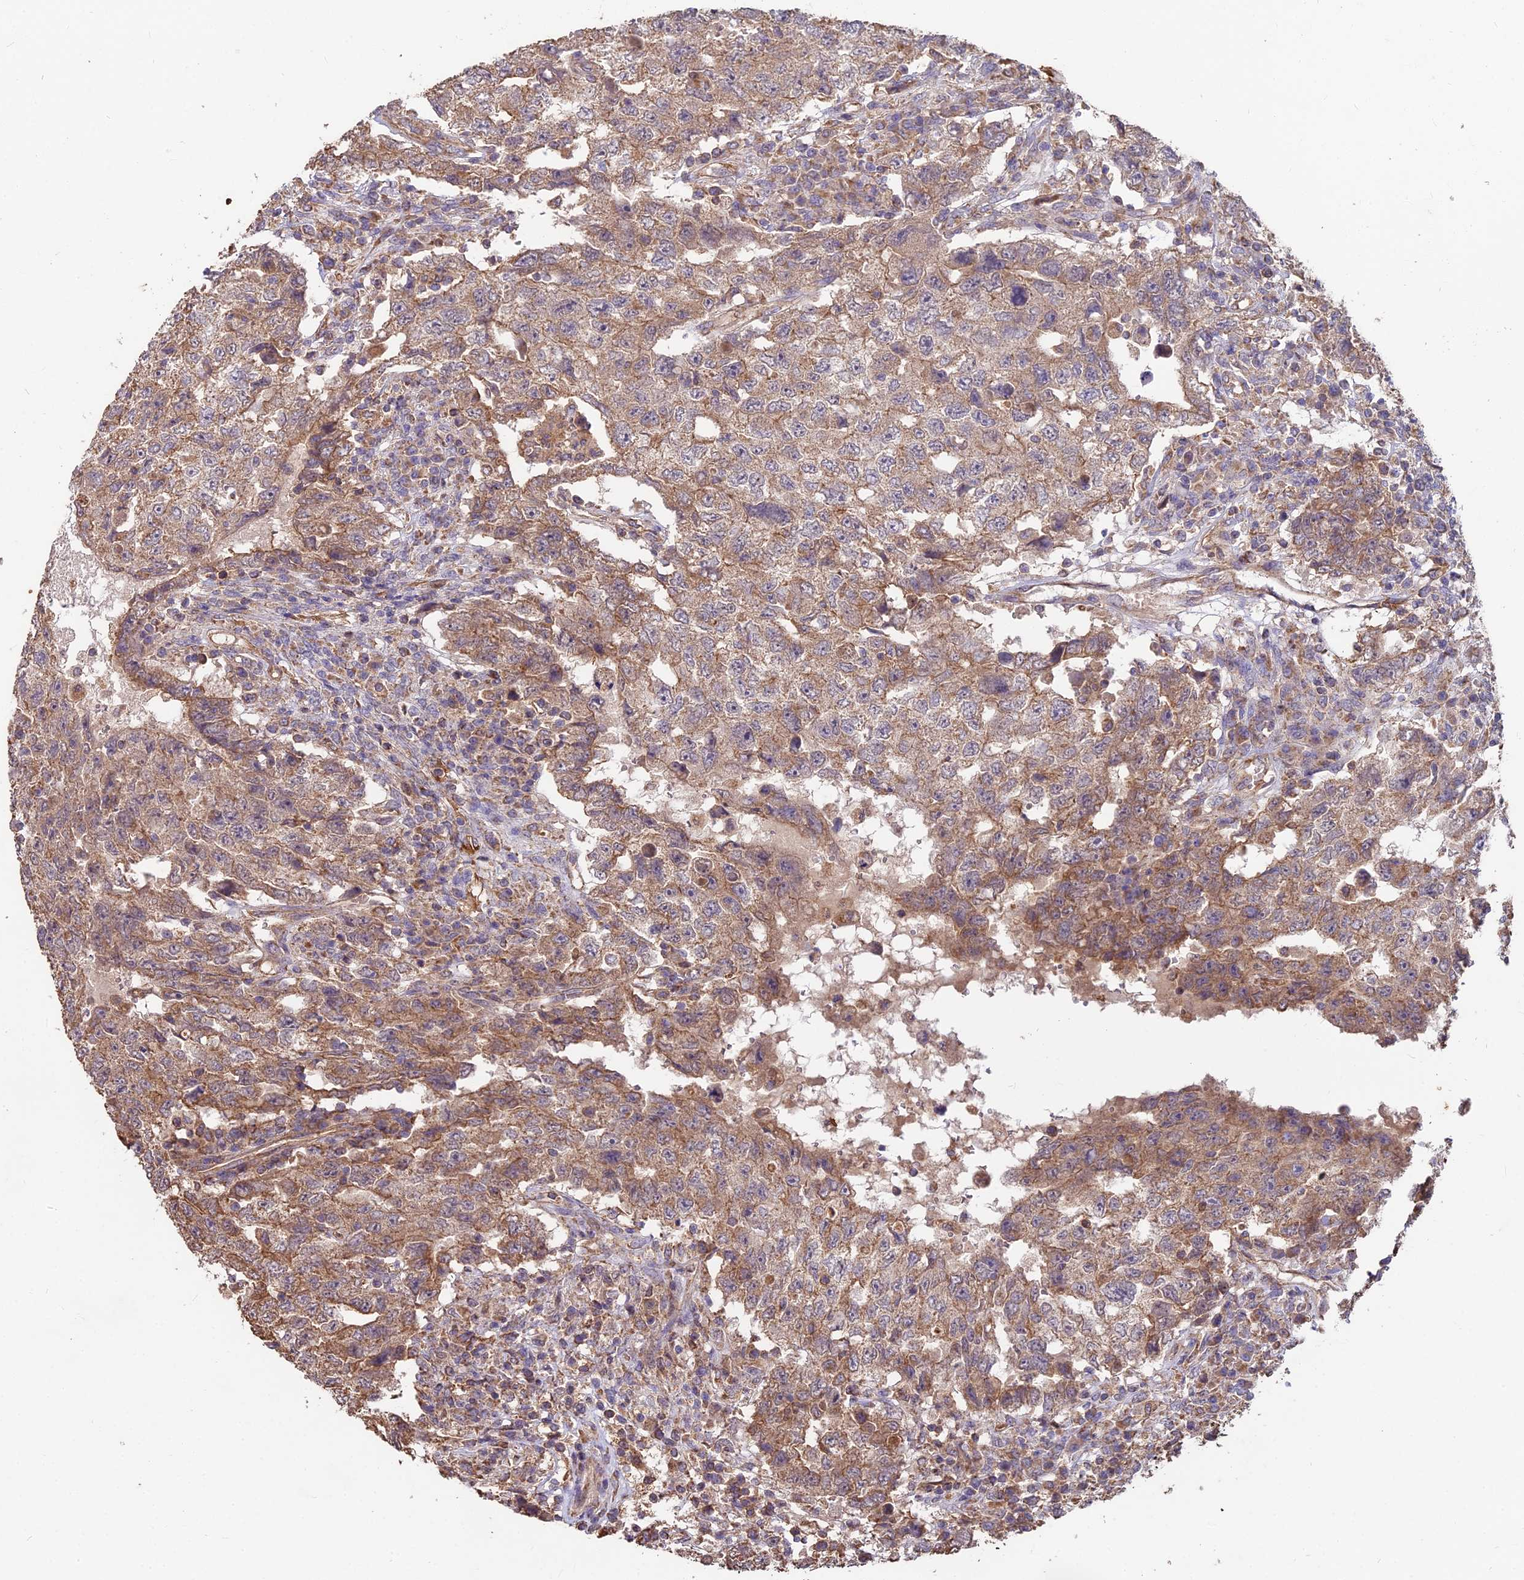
{"staining": {"intensity": "moderate", "quantity": ">75%", "location": "cytoplasmic/membranous"}, "tissue": "testis cancer", "cell_type": "Tumor cells", "image_type": "cancer", "snomed": [{"axis": "morphology", "description": "Carcinoma, Embryonal, NOS"}, {"axis": "topography", "description": "Testis"}], "caption": "Tumor cells display medium levels of moderate cytoplasmic/membranous staining in about >75% of cells in testis cancer.", "gene": "CEMIP2", "patient": {"sex": "male", "age": 26}}